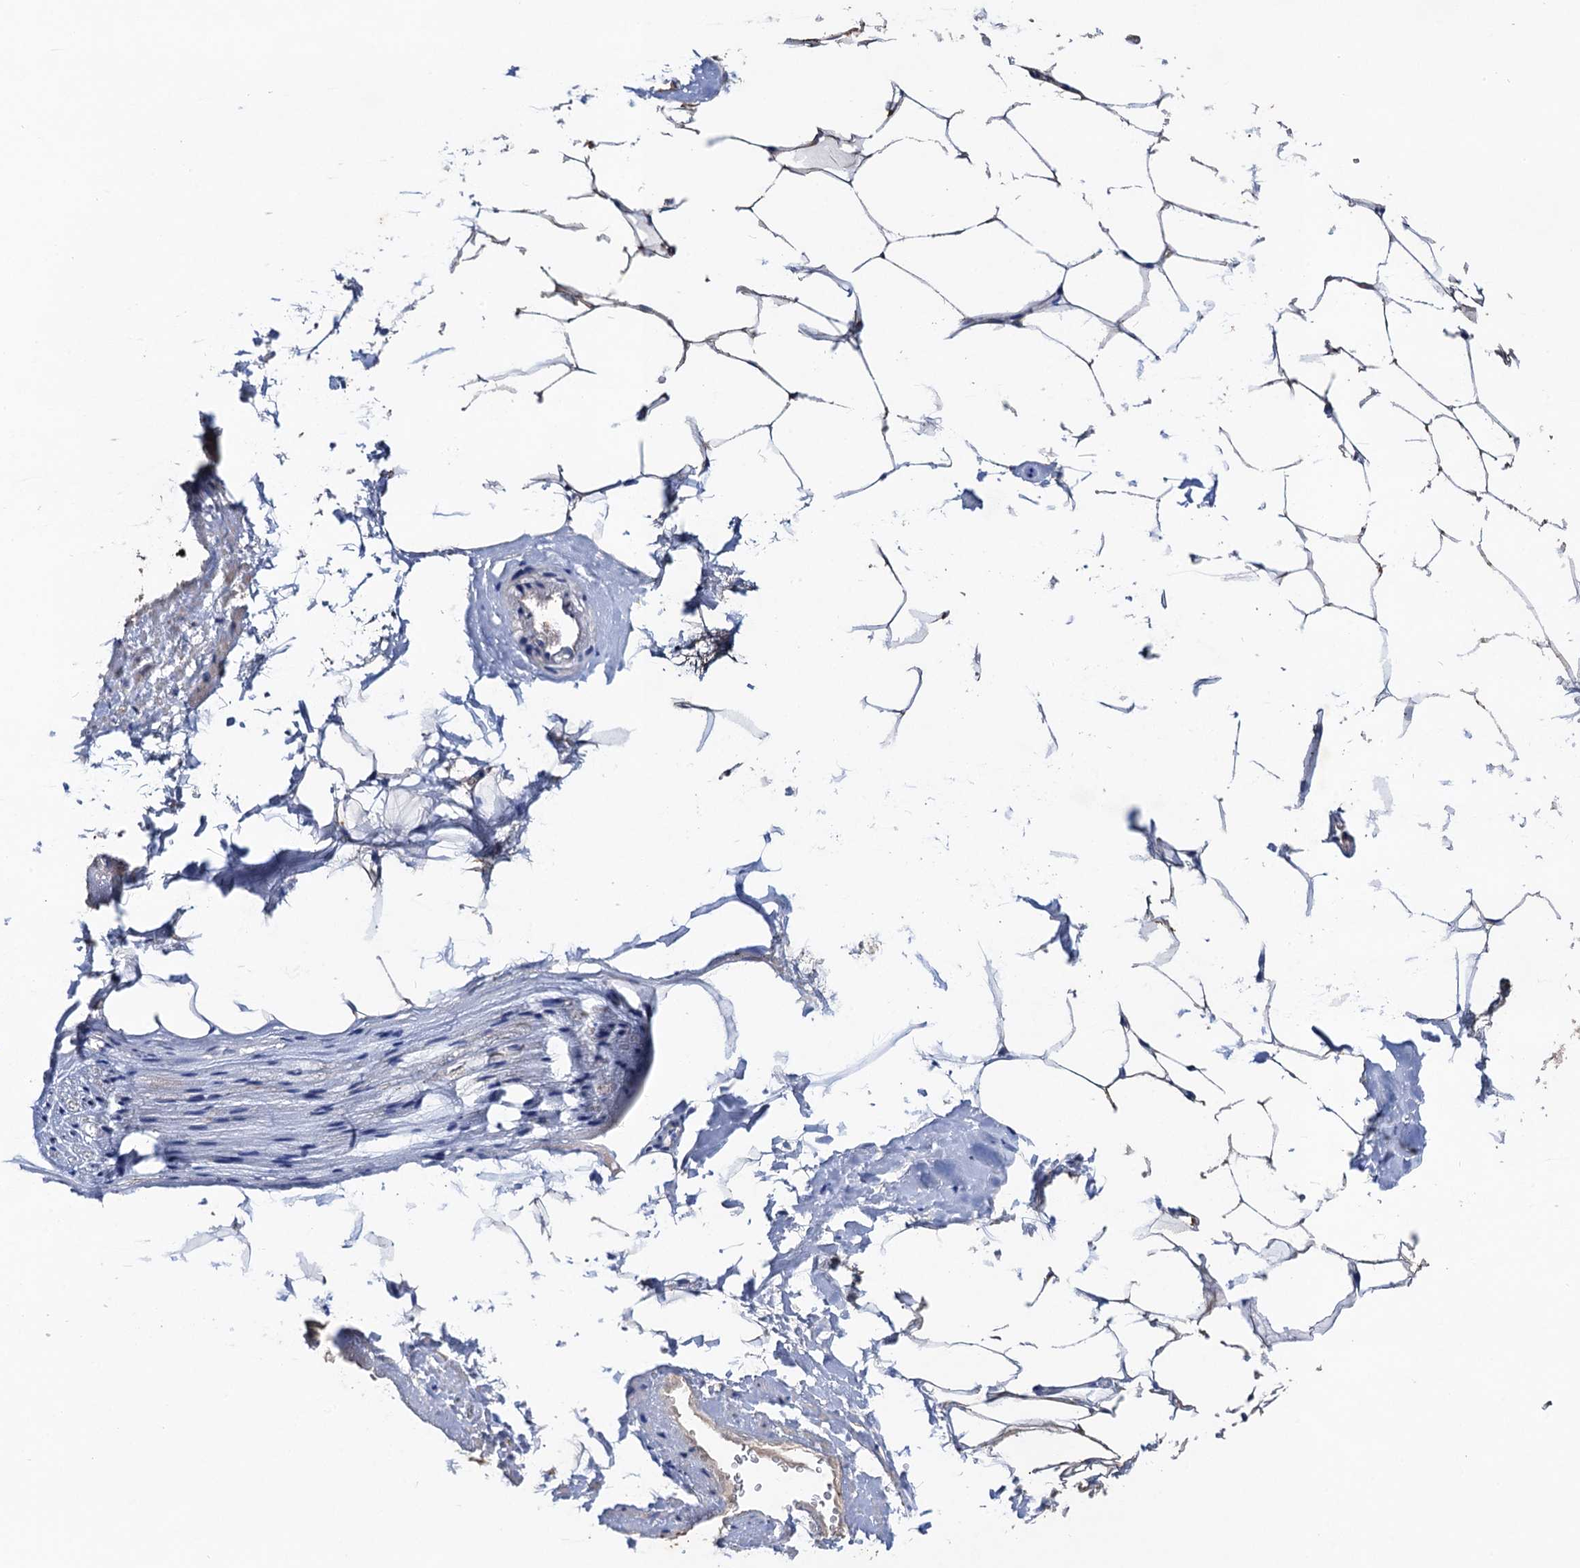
{"staining": {"intensity": "moderate", "quantity": "25%-75%", "location": "cytoplasmic/membranous"}, "tissue": "adipose tissue", "cell_type": "Adipocytes", "image_type": "normal", "snomed": [{"axis": "morphology", "description": "Normal tissue, NOS"}, {"axis": "morphology", "description": "Adenocarcinoma, Low grade"}, {"axis": "topography", "description": "Prostate"}, {"axis": "topography", "description": "Peripheral nerve tissue"}], "caption": "Human adipose tissue stained for a protein (brown) shows moderate cytoplasmic/membranous positive staining in about 25%-75% of adipocytes.", "gene": "TMEM39B", "patient": {"sex": "male", "age": 63}}